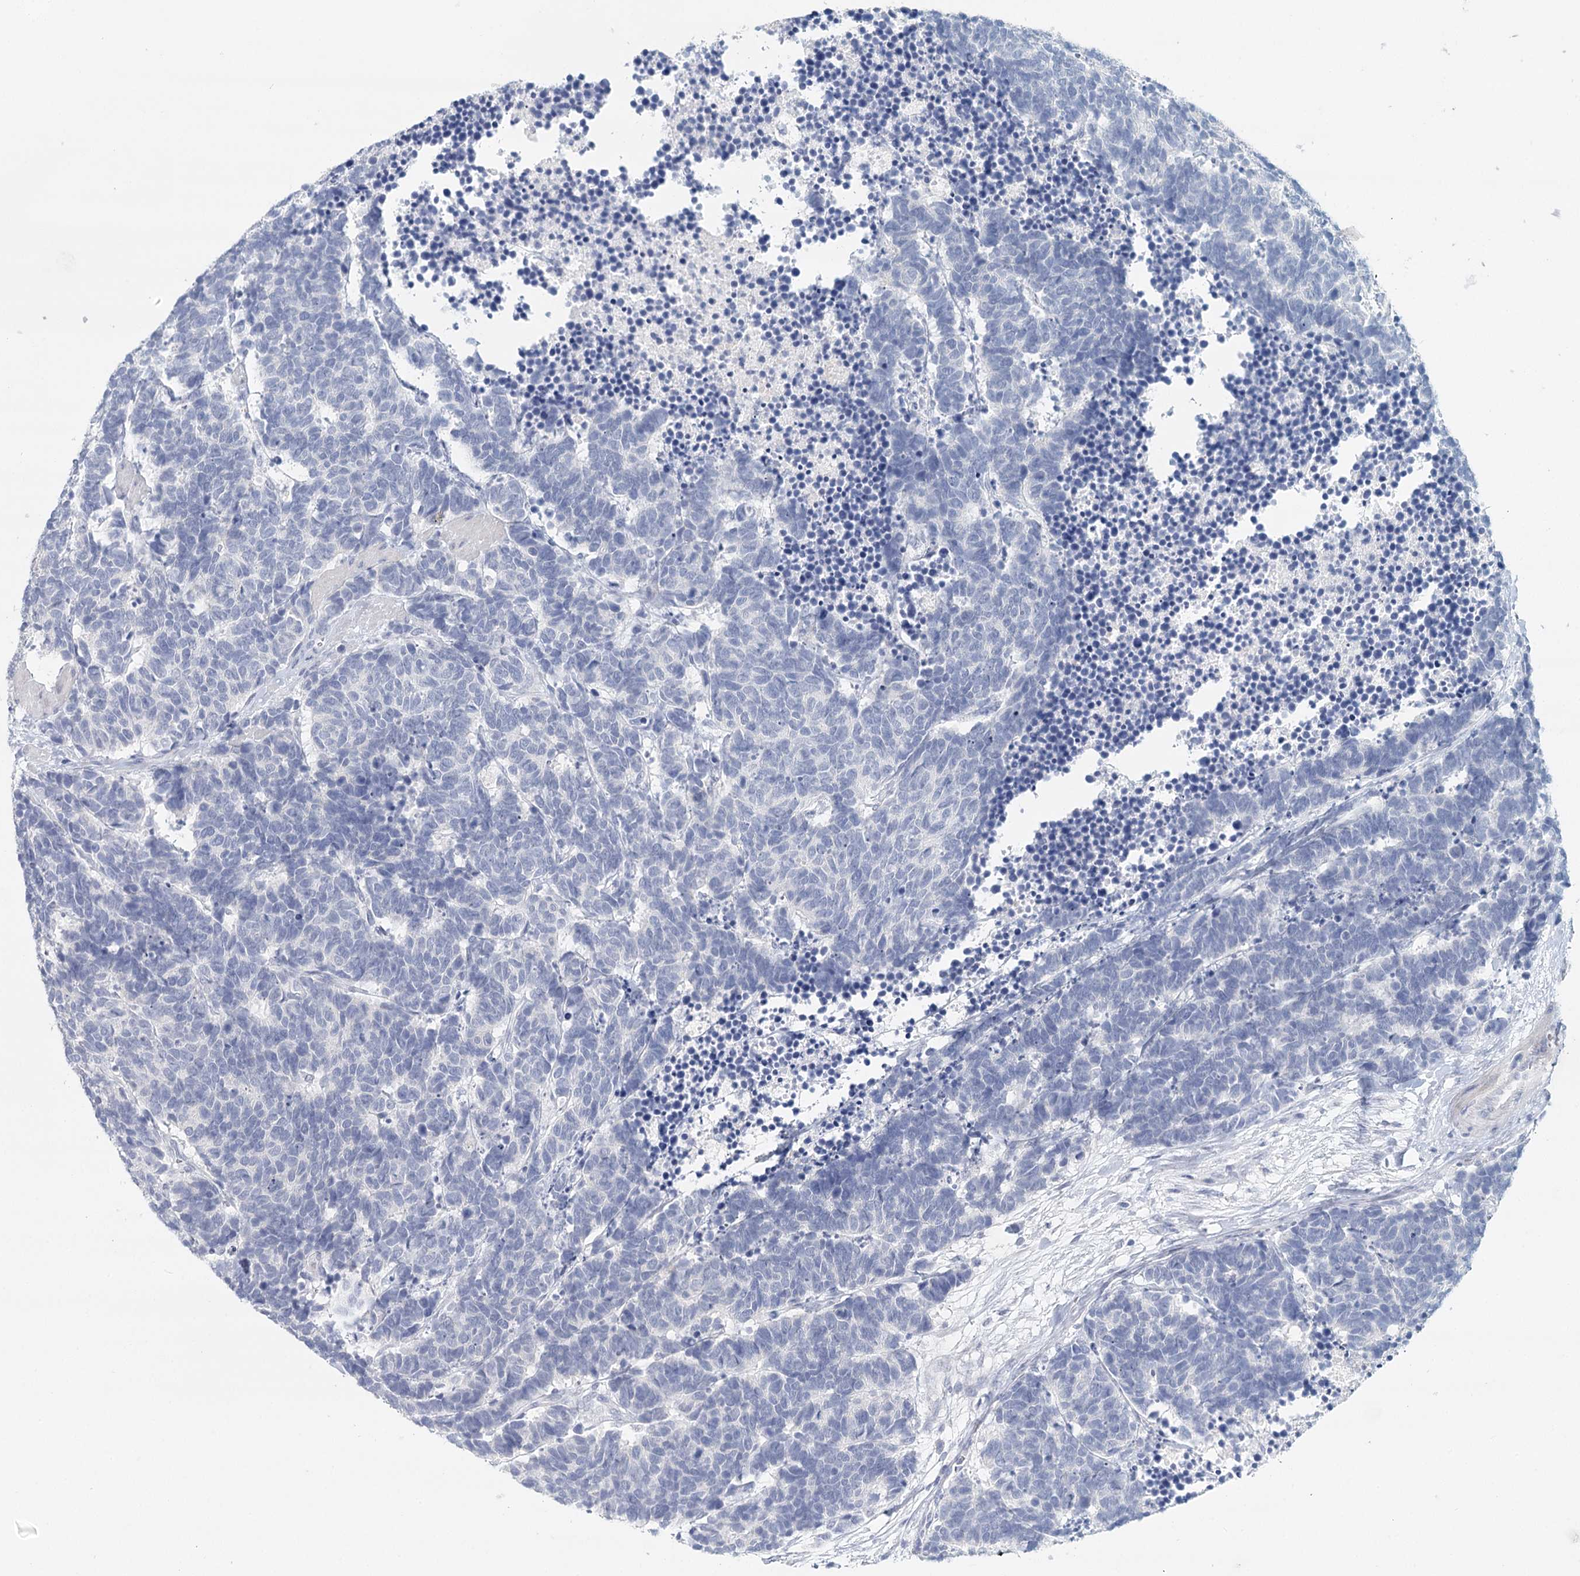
{"staining": {"intensity": "negative", "quantity": "none", "location": "none"}, "tissue": "carcinoid", "cell_type": "Tumor cells", "image_type": "cancer", "snomed": [{"axis": "morphology", "description": "Carcinoma, NOS"}, {"axis": "morphology", "description": "Carcinoid, malignant, NOS"}, {"axis": "topography", "description": "Urinary bladder"}], "caption": "Carcinoma was stained to show a protein in brown. There is no significant staining in tumor cells.", "gene": "HSPA4L", "patient": {"sex": "male", "age": 57}}